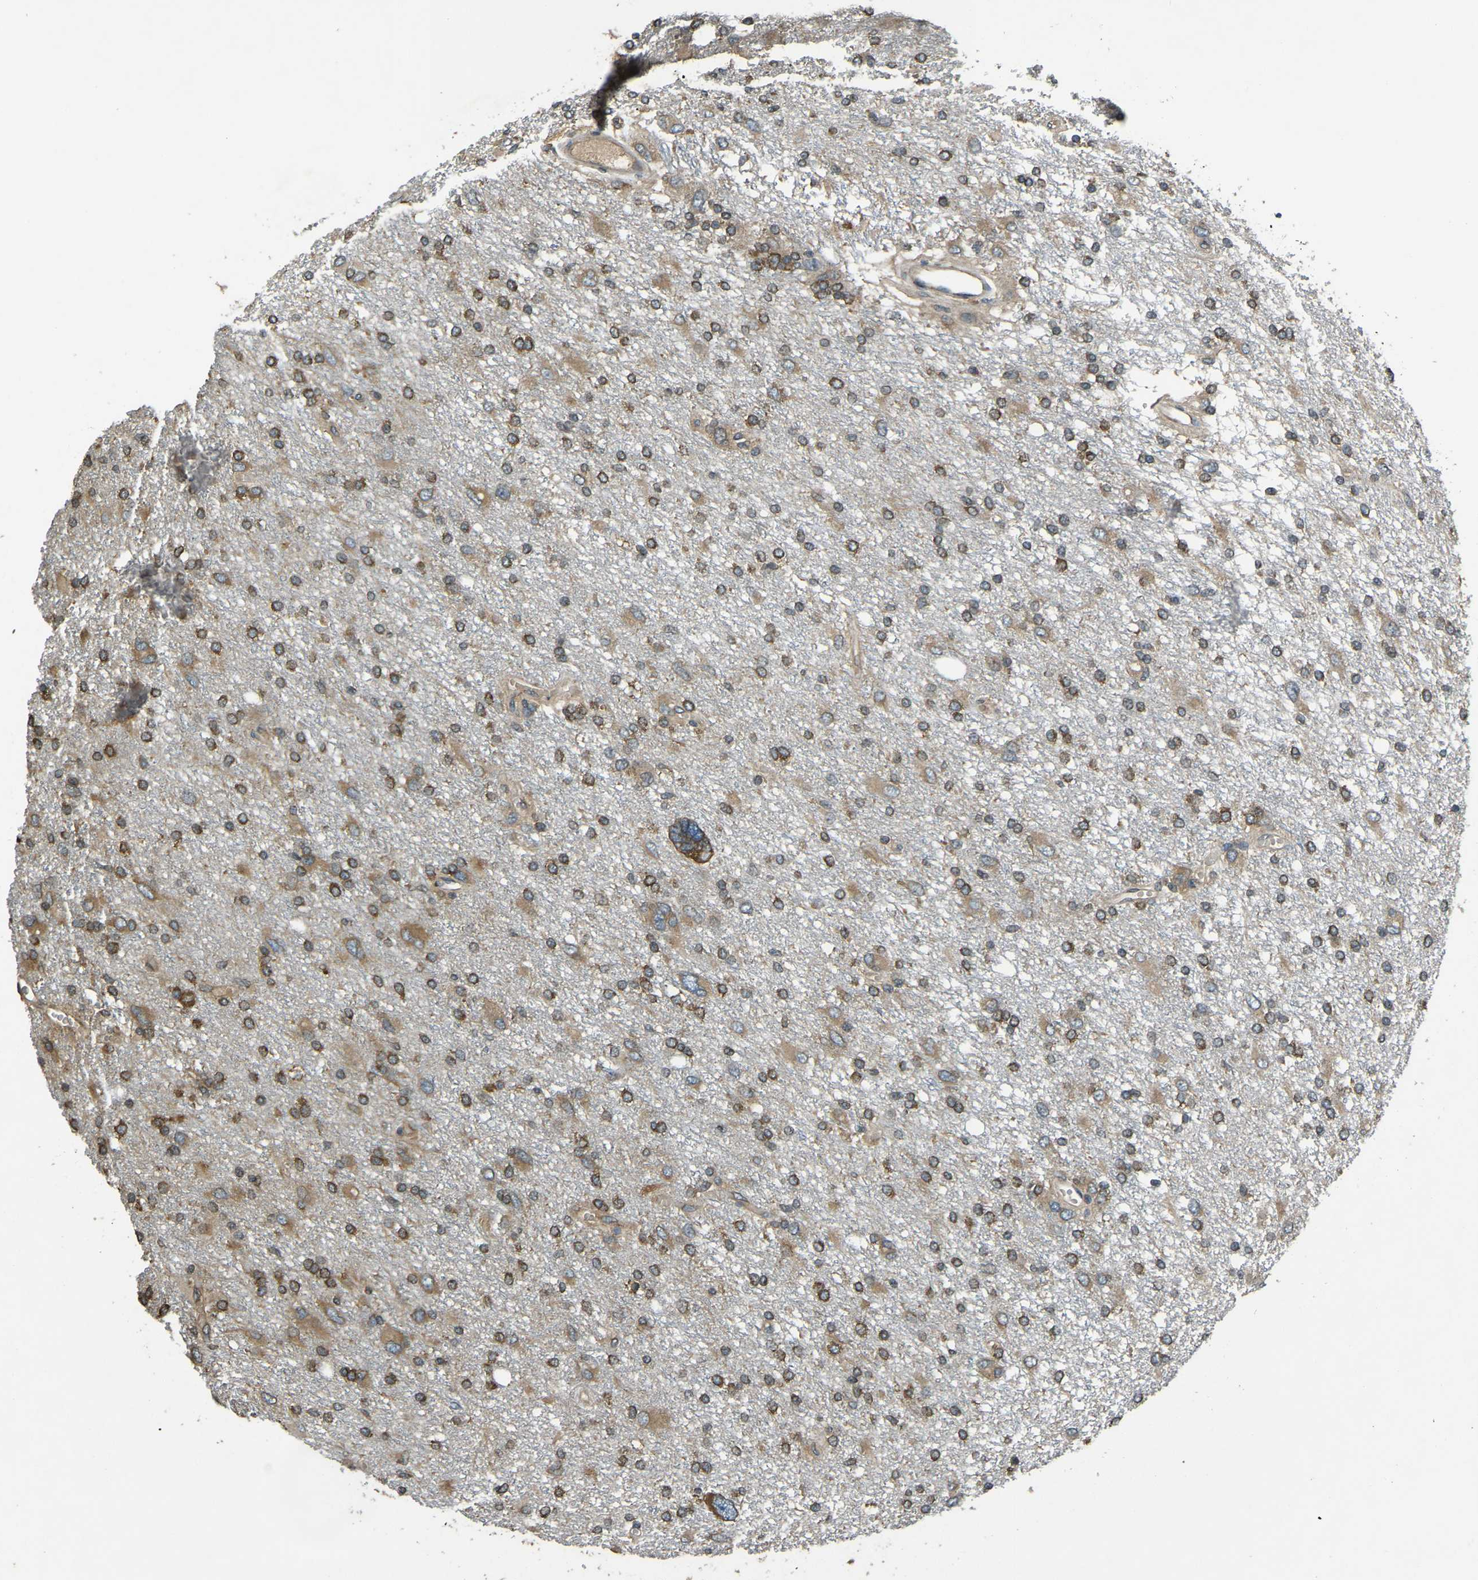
{"staining": {"intensity": "strong", "quantity": ">75%", "location": "cytoplasmic/membranous"}, "tissue": "glioma", "cell_type": "Tumor cells", "image_type": "cancer", "snomed": [{"axis": "morphology", "description": "Glioma, malignant, High grade"}, {"axis": "topography", "description": "Brain"}], "caption": "Immunohistochemical staining of human glioma demonstrates high levels of strong cytoplasmic/membranous expression in about >75% of tumor cells.", "gene": "AIMP1", "patient": {"sex": "female", "age": 59}}